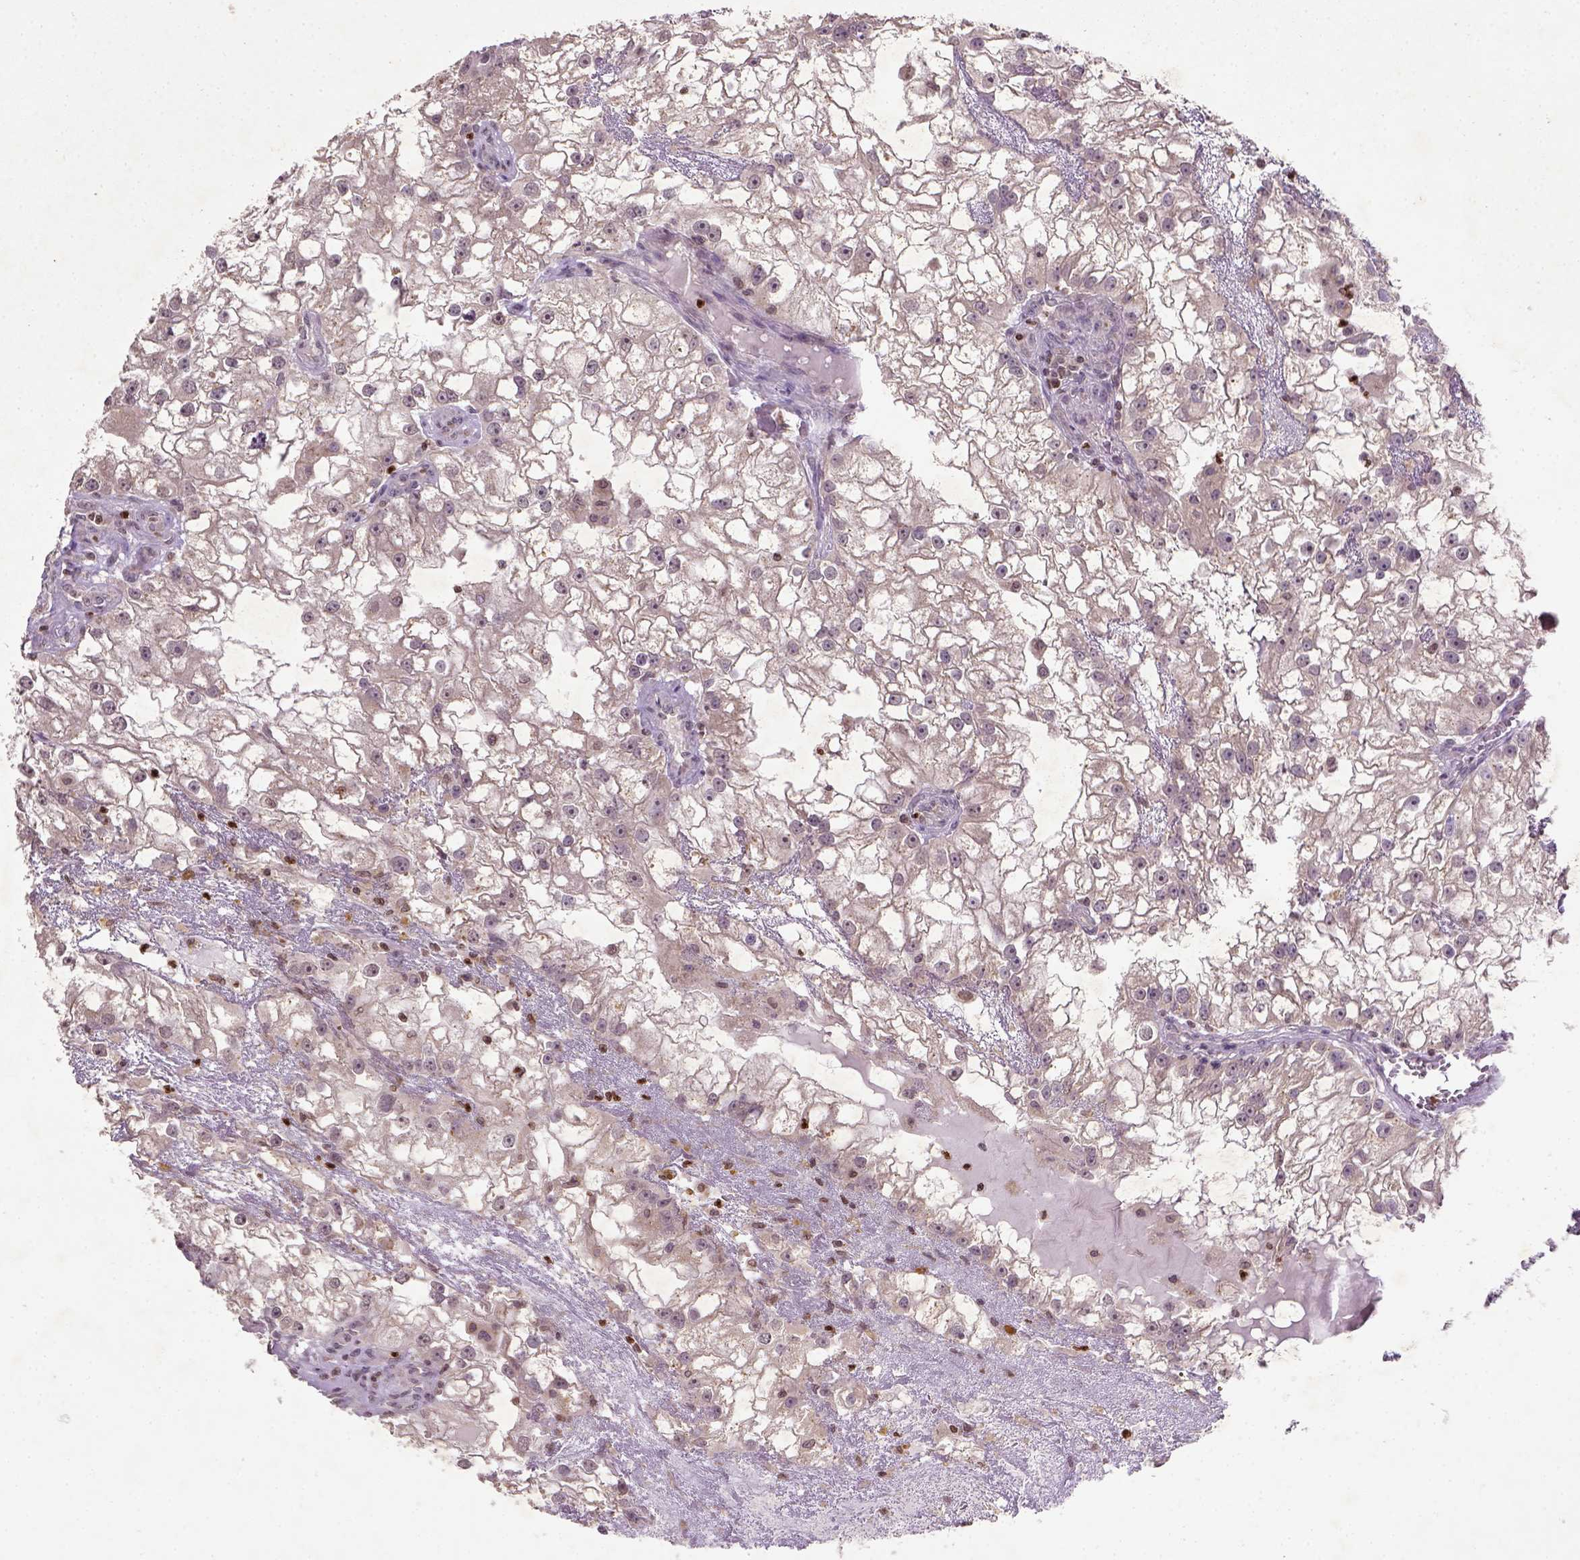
{"staining": {"intensity": "negative", "quantity": "none", "location": "none"}, "tissue": "renal cancer", "cell_type": "Tumor cells", "image_type": "cancer", "snomed": [{"axis": "morphology", "description": "Adenocarcinoma, NOS"}, {"axis": "topography", "description": "Kidney"}], "caption": "An image of adenocarcinoma (renal) stained for a protein displays no brown staining in tumor cells.", "gene": "NUDT3", "patient": {"sex": "male", "age": 59}}